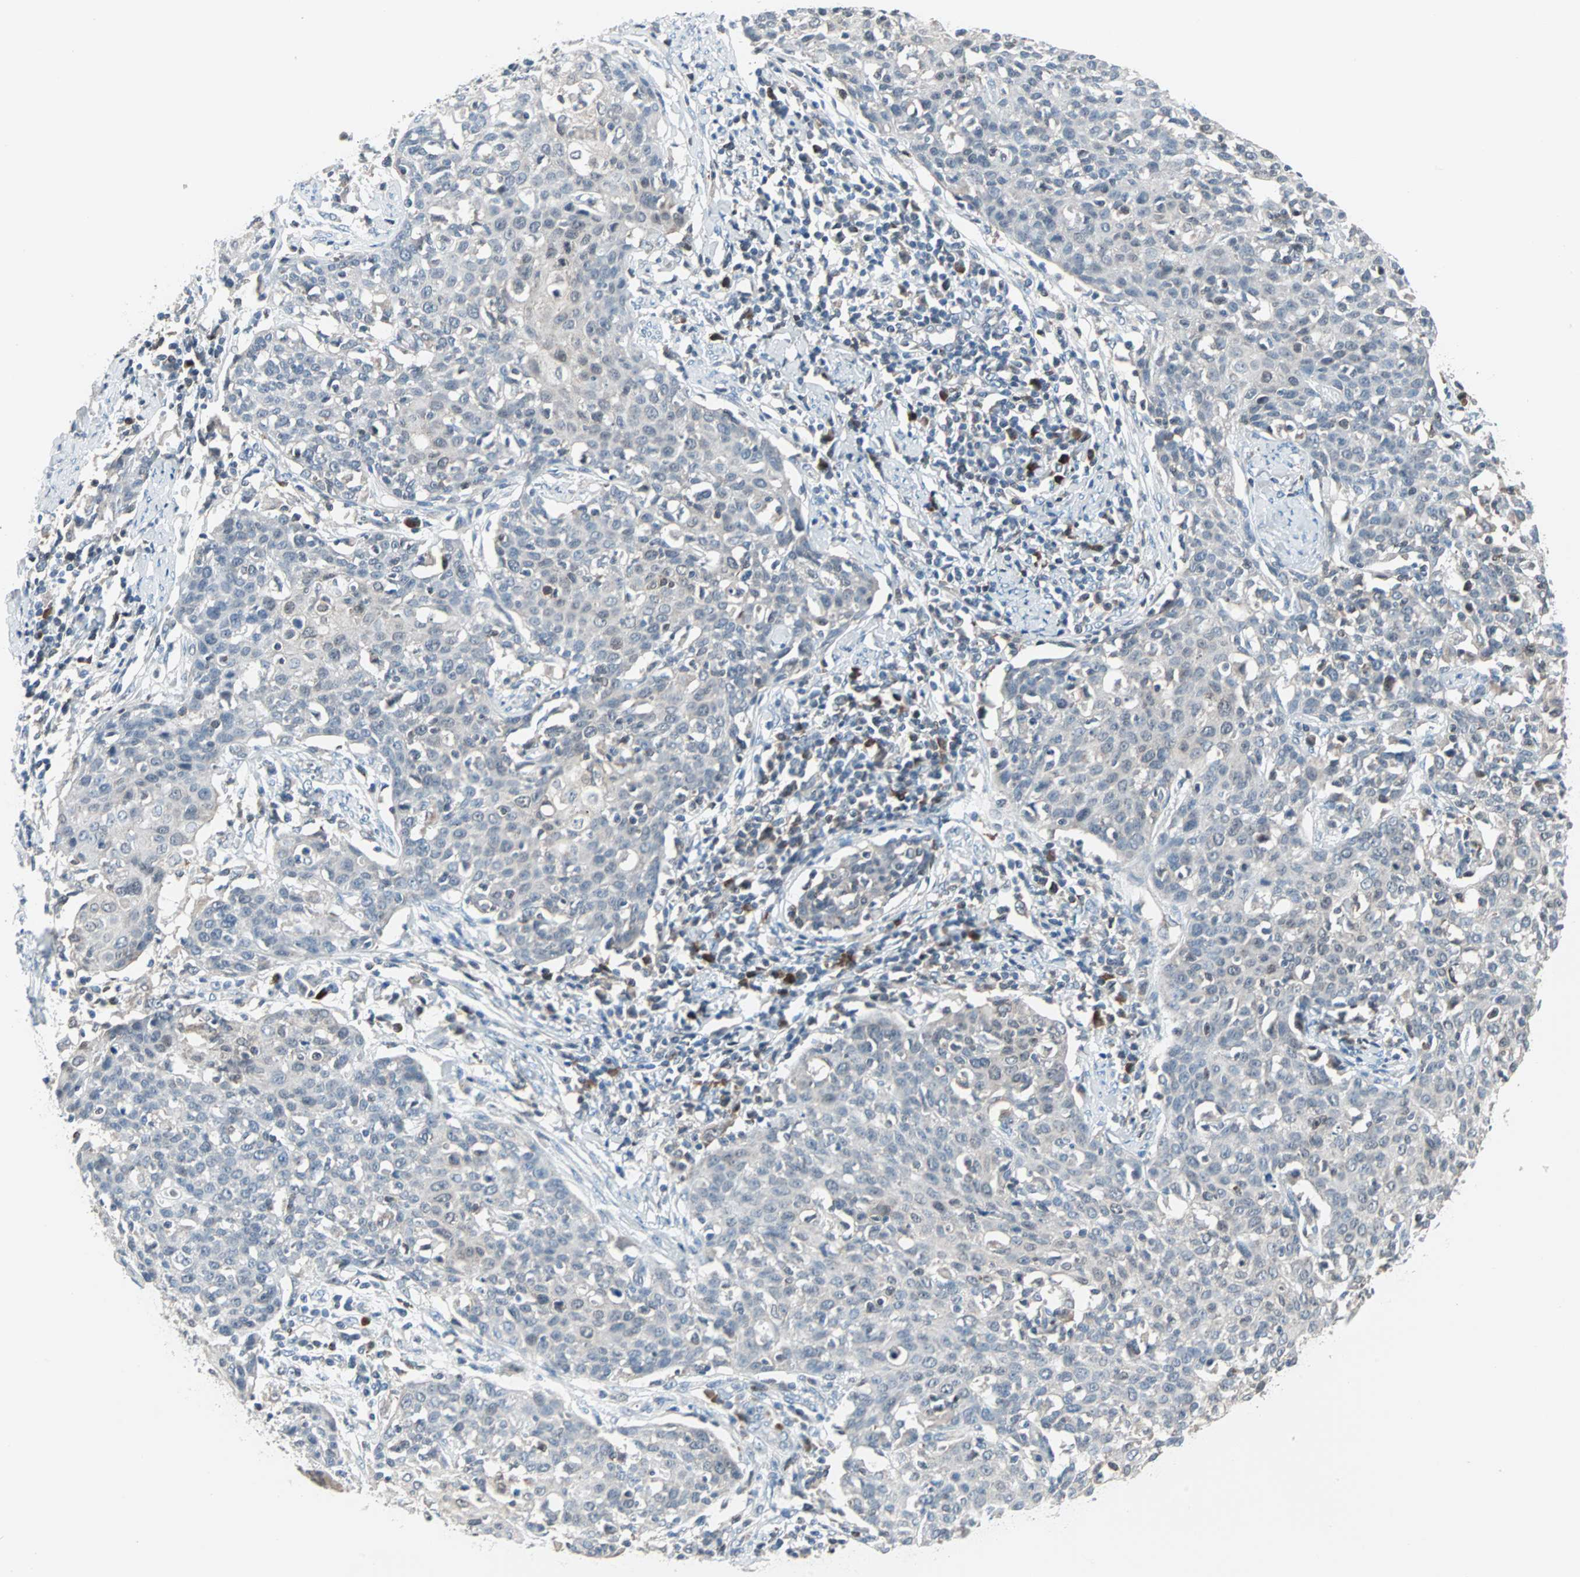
{"staining": {"intensity": "negative", "quantity": "none", "location": "none"}, "tissue": "cervical cancer", "cell_type": "Tumor cells", "image_type": "cancer", "snomed": [{"axis": "morphology", "description": "Squamous cell carcinoma, NOS"}, {"axis": "topography", "description": "Cervix"}], "caption": "A photomicrograph of human cervical squamous cell carcinoma is negative for staining in tumor cells.", "gene": "CASP3", "patient": {"sex": "female", "age": 38}}